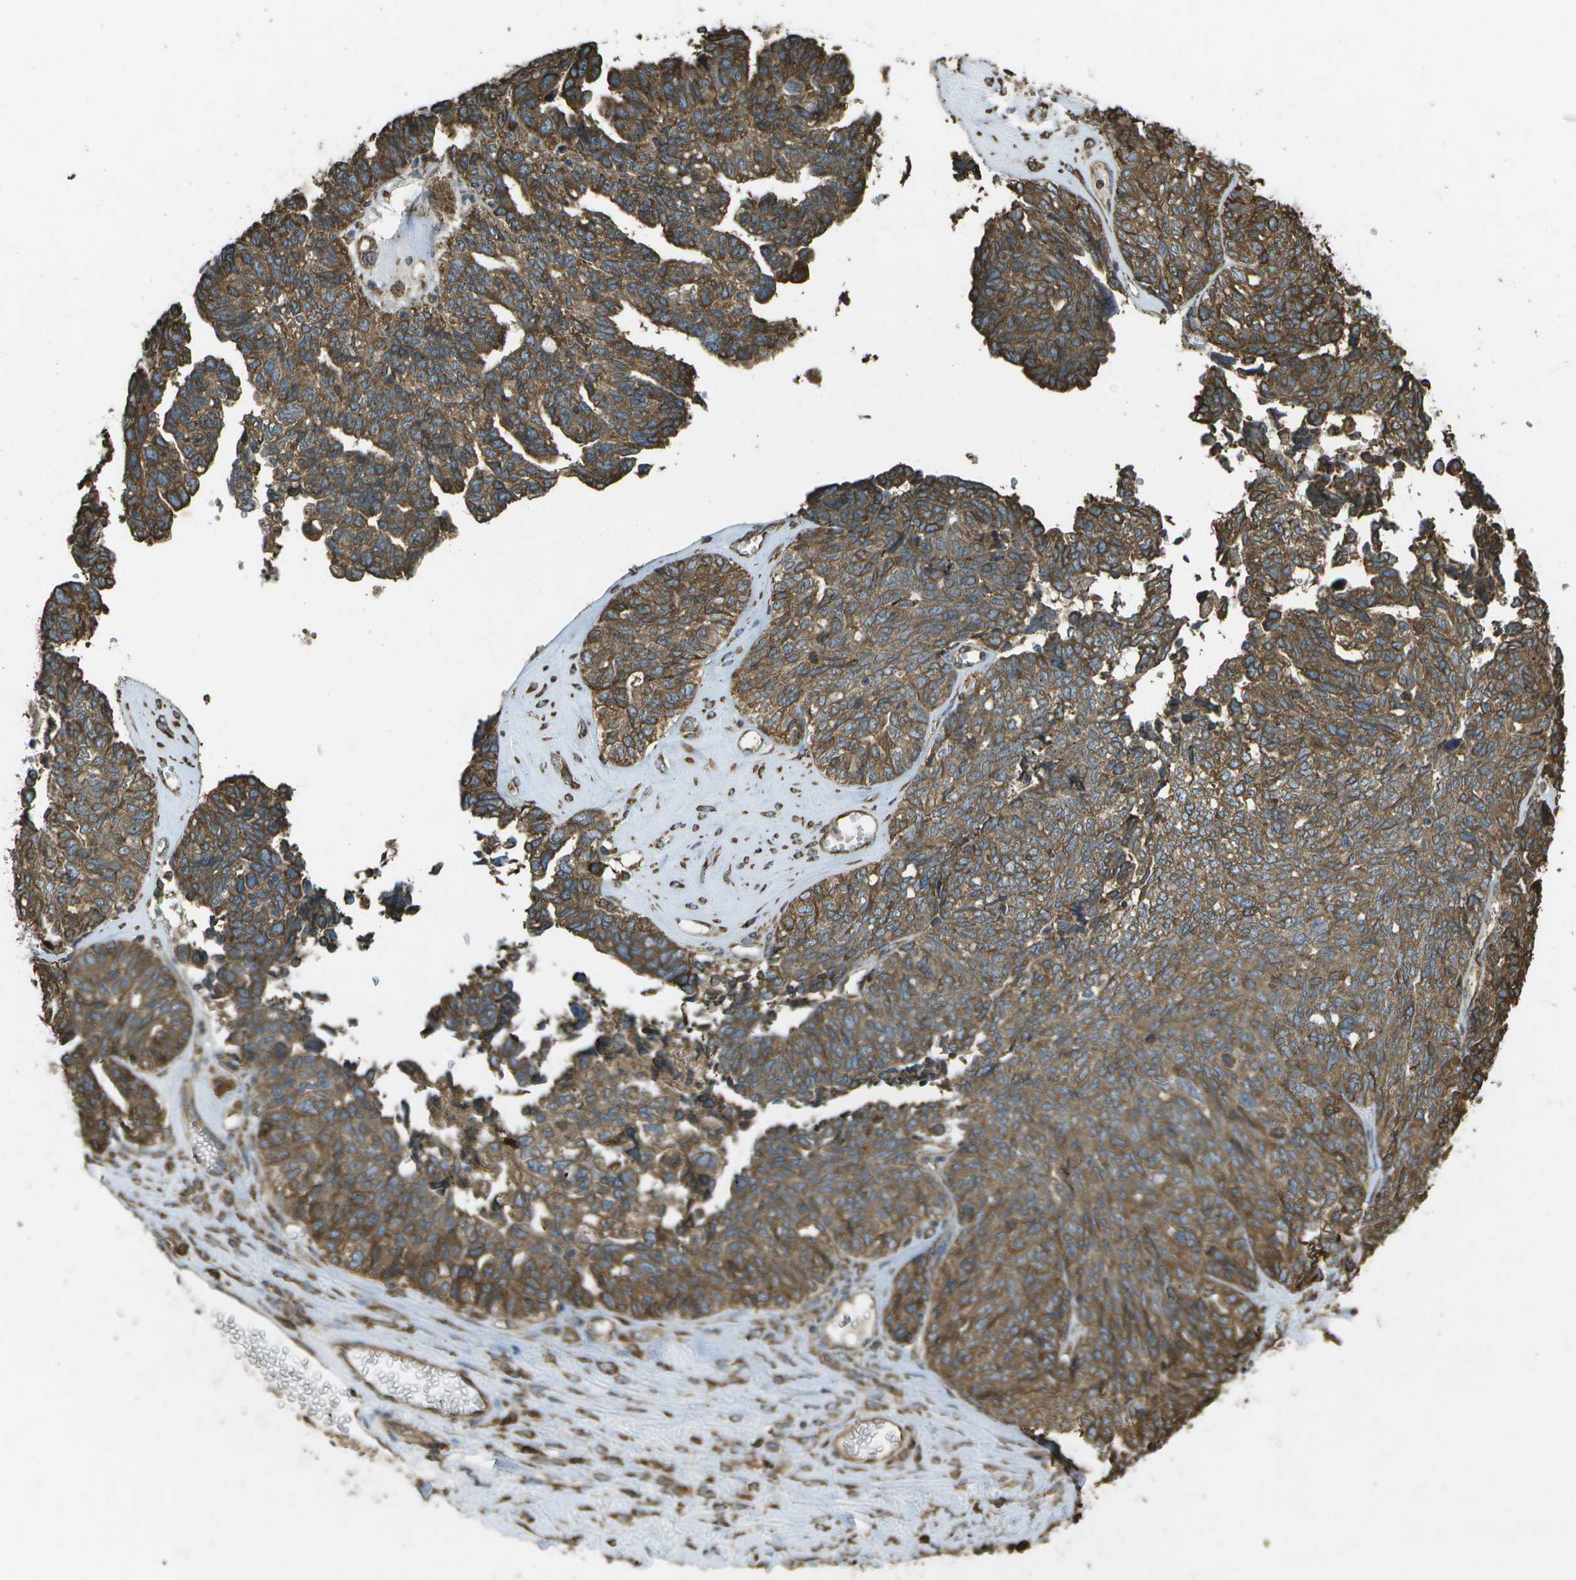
{"staining": {"intensity": "strong", "quantity": ">75%", "location": "cytoplasmic/membranous"}, "tissue": "ovarian cancer", "cell_type": "Tumor cells", "image_type": "cancer", "snomed": [{"axis": "morphology", "description": "Cystadenocarcinoma, serous, NOS"}, {"axis": "topography", "description": "Ovary"}], "caption": "The image exhibits immunohistochemical staining of ovarian serous cystadenocarcinoma. There is strong cytoplasmic/membranous expression is identified in approximately >75% of tumor cells.", "gene": "PDIA4", "patient": {"sex": "female", "age": 79}}